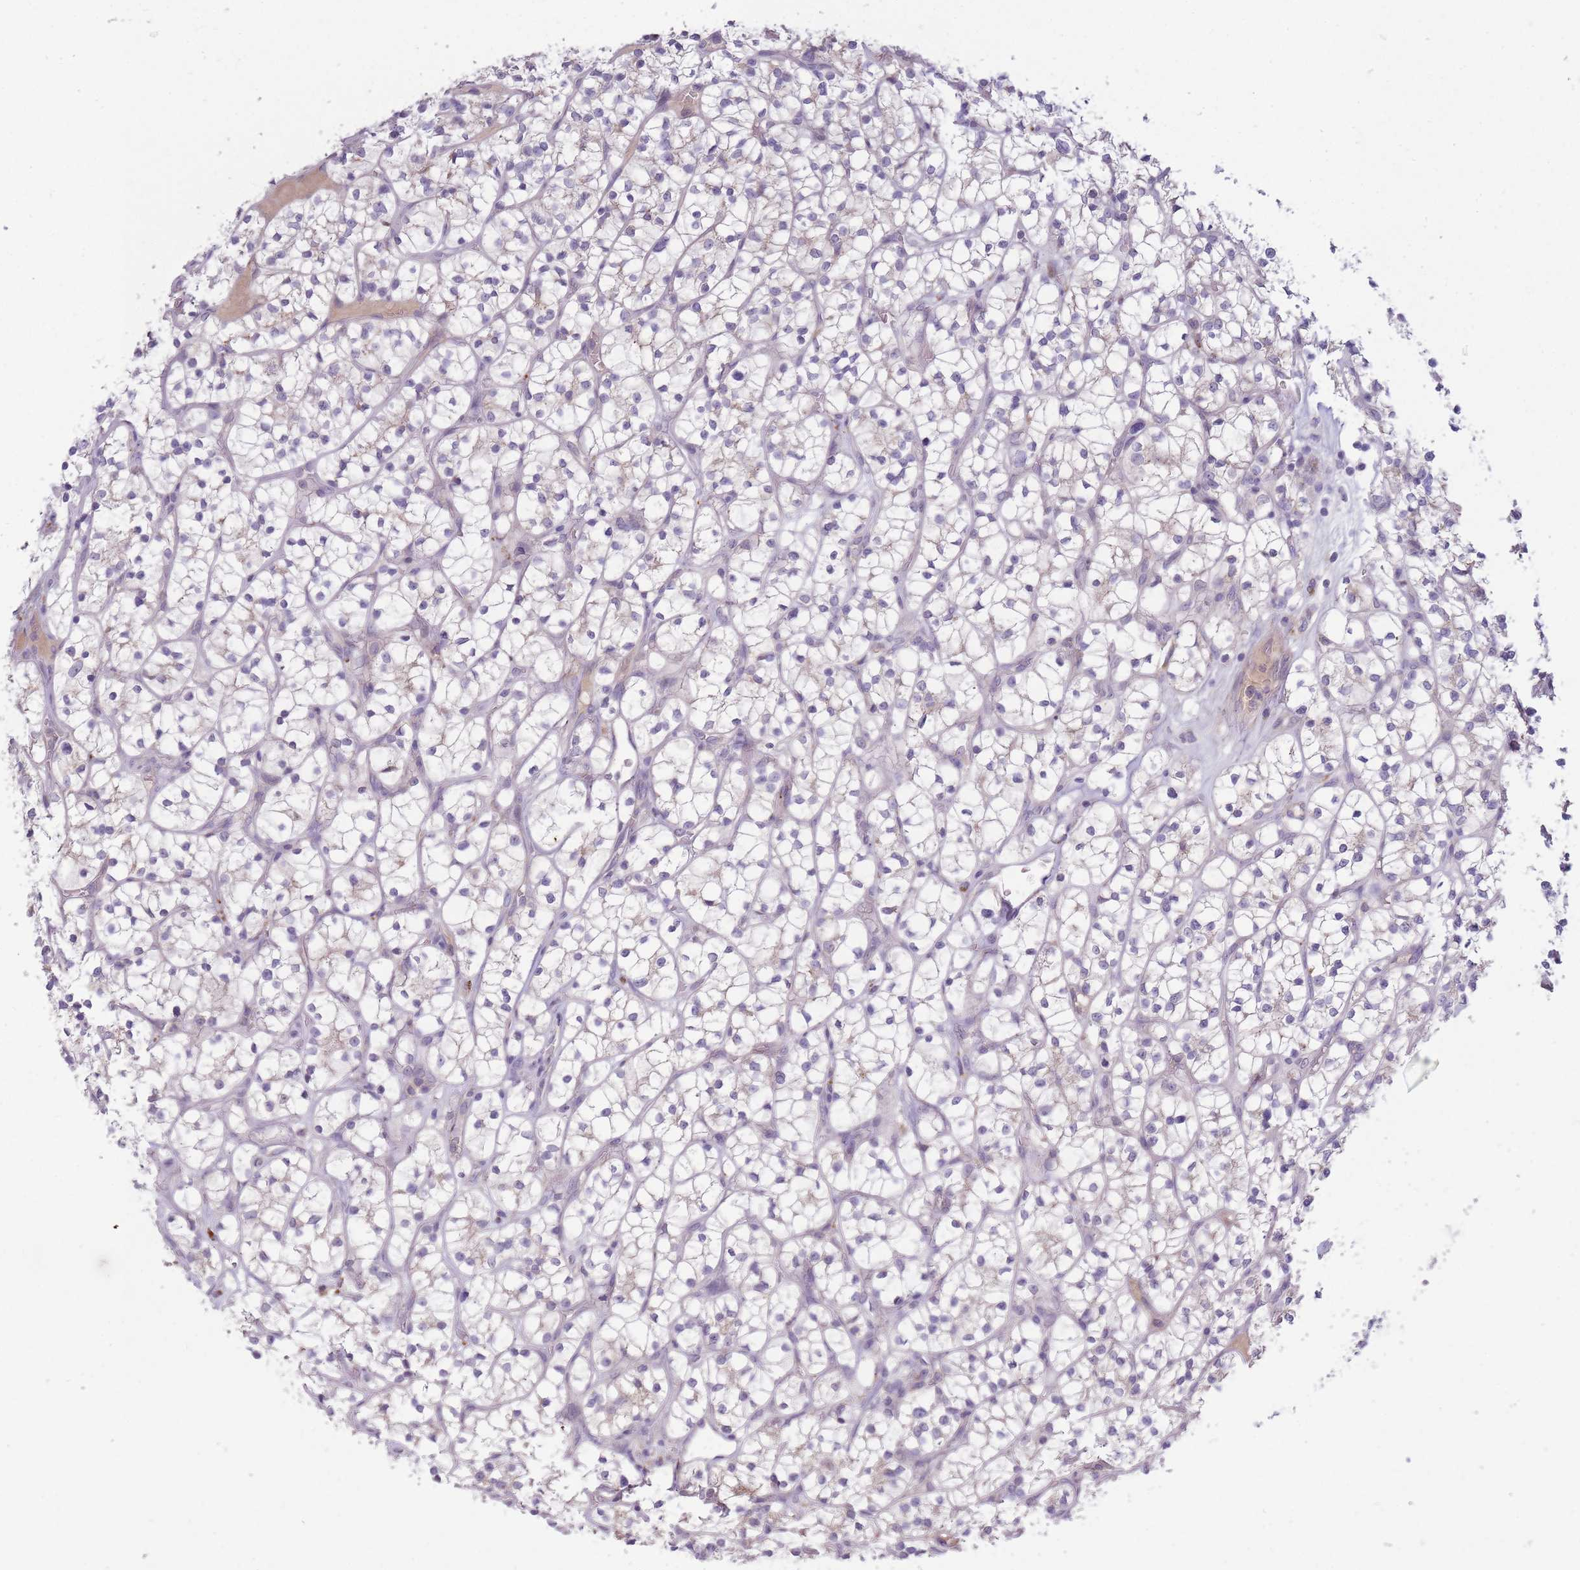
{"staining": {"intensity": "negative", "quantity": "none", "location": "none"}, "tissue": "renal cancer", "cell_type": "Tumor cells", "image_type": "cancer", "snomed": [{"axis": "morphology", "description": "Adenocarcinoma, NOS"}, {"axis": "topography", "description": "Kidney"}], "caption": "Immunohistochemical staining of renal cancer (adenocarcinoma) demonstrates no significant positivity in tumor cells.", "gene": "TRIM61", "patient": {"sex": "female", "age": 64}}